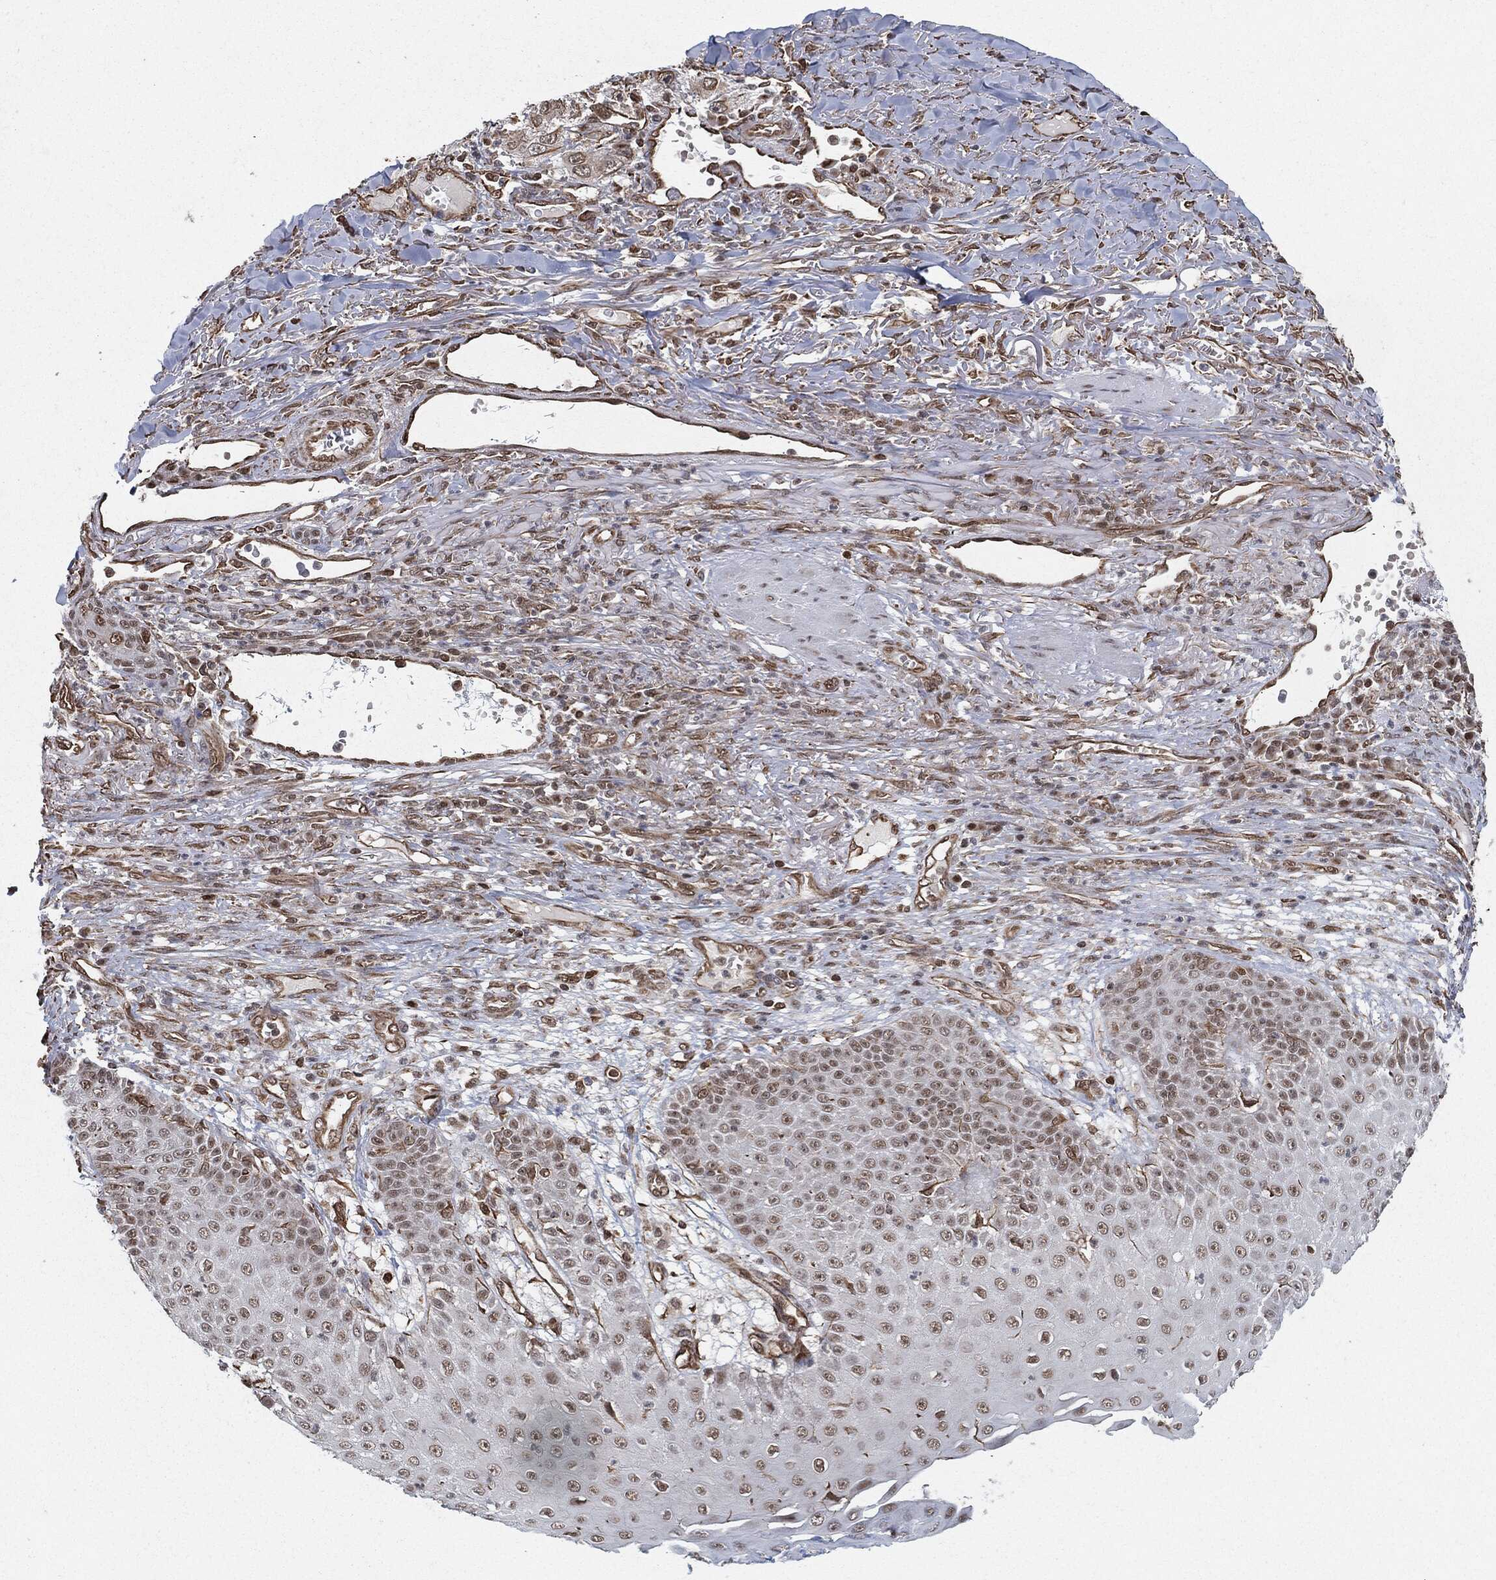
{"staining": {"intensity": "weak", "quantity": "25%-75%", "location": "nuclear"}, "tissue": "skin cancer", "cell_type": "Tumor cells", "image_type": "cancer", "snomed": [{"axis": "morphology", "description": "Squamous cell carcinoma, NOS"}, {"axis": "topography", "description": "Skin"}], "caption": "Immunohistochemistry (IHC) staining of skin squamous cell carcinoma, which exhibits low levels of weak nuclear positivity in about 25%-75% of tumor cells indicating weak nuclear protein staining. The staining was performed using DAB (3,3'-diaminobenzidine) (brown) for protein detection and nuclei were counterstained in hematoxylin (blue).", "gene": "TP53RK", "patient": {"sex": "male", "age": 82}}